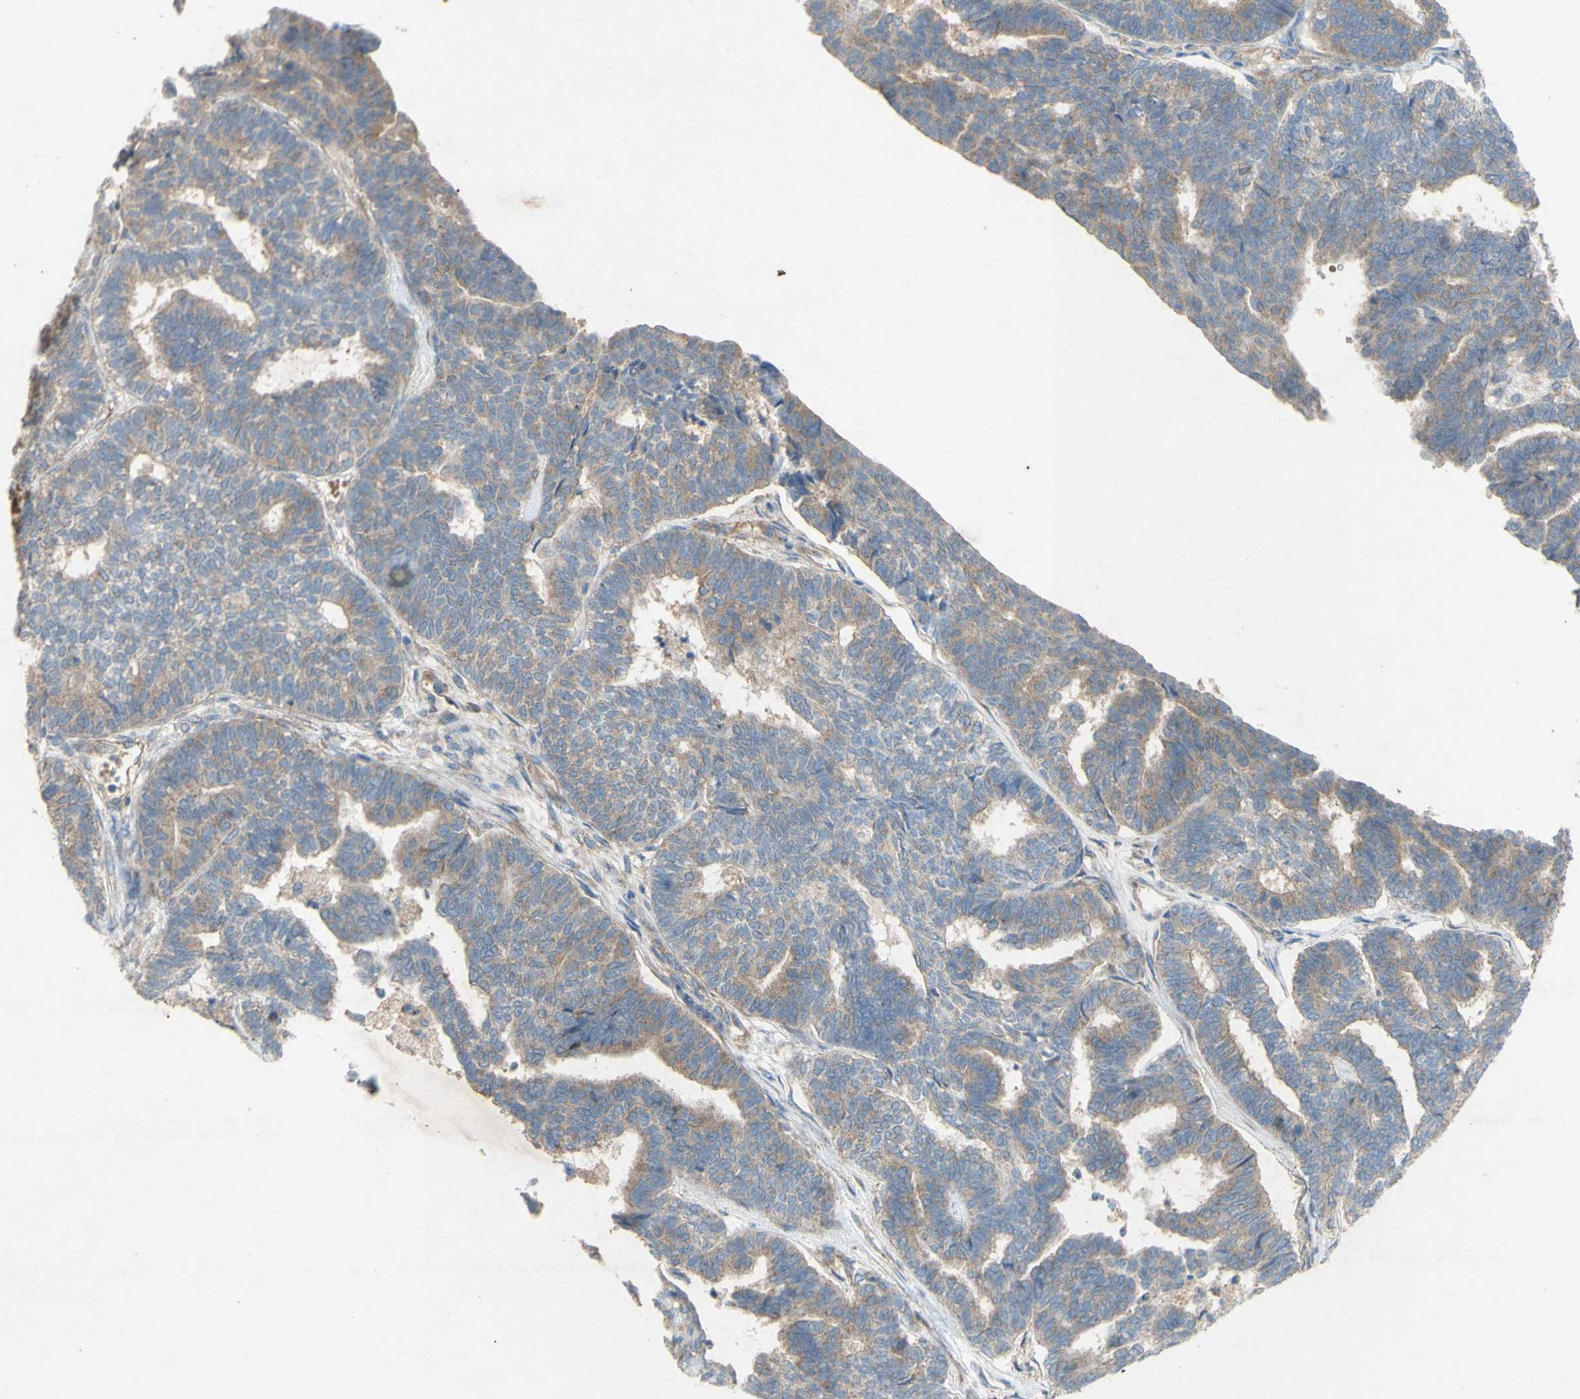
{"staining": {"intensity": "moderate", "quantity": ">75%", "location": "cytoplasmic/membranous"}, "tissue": "endometrial cancer", "cell_type": "Tumor cells", "image_type": "cancer", "snomed": [{"axis": "morphology", "description": "Adenocarcinoma, NOS"}, {"axis": "topography", "description": "Endometrium"}], "caption": "Human endometrial cancer stained with a protein marker demonstrates moderate staining in tumor cells.", "gene": "TST", "patient": {"sex": "female", "age": 70}}